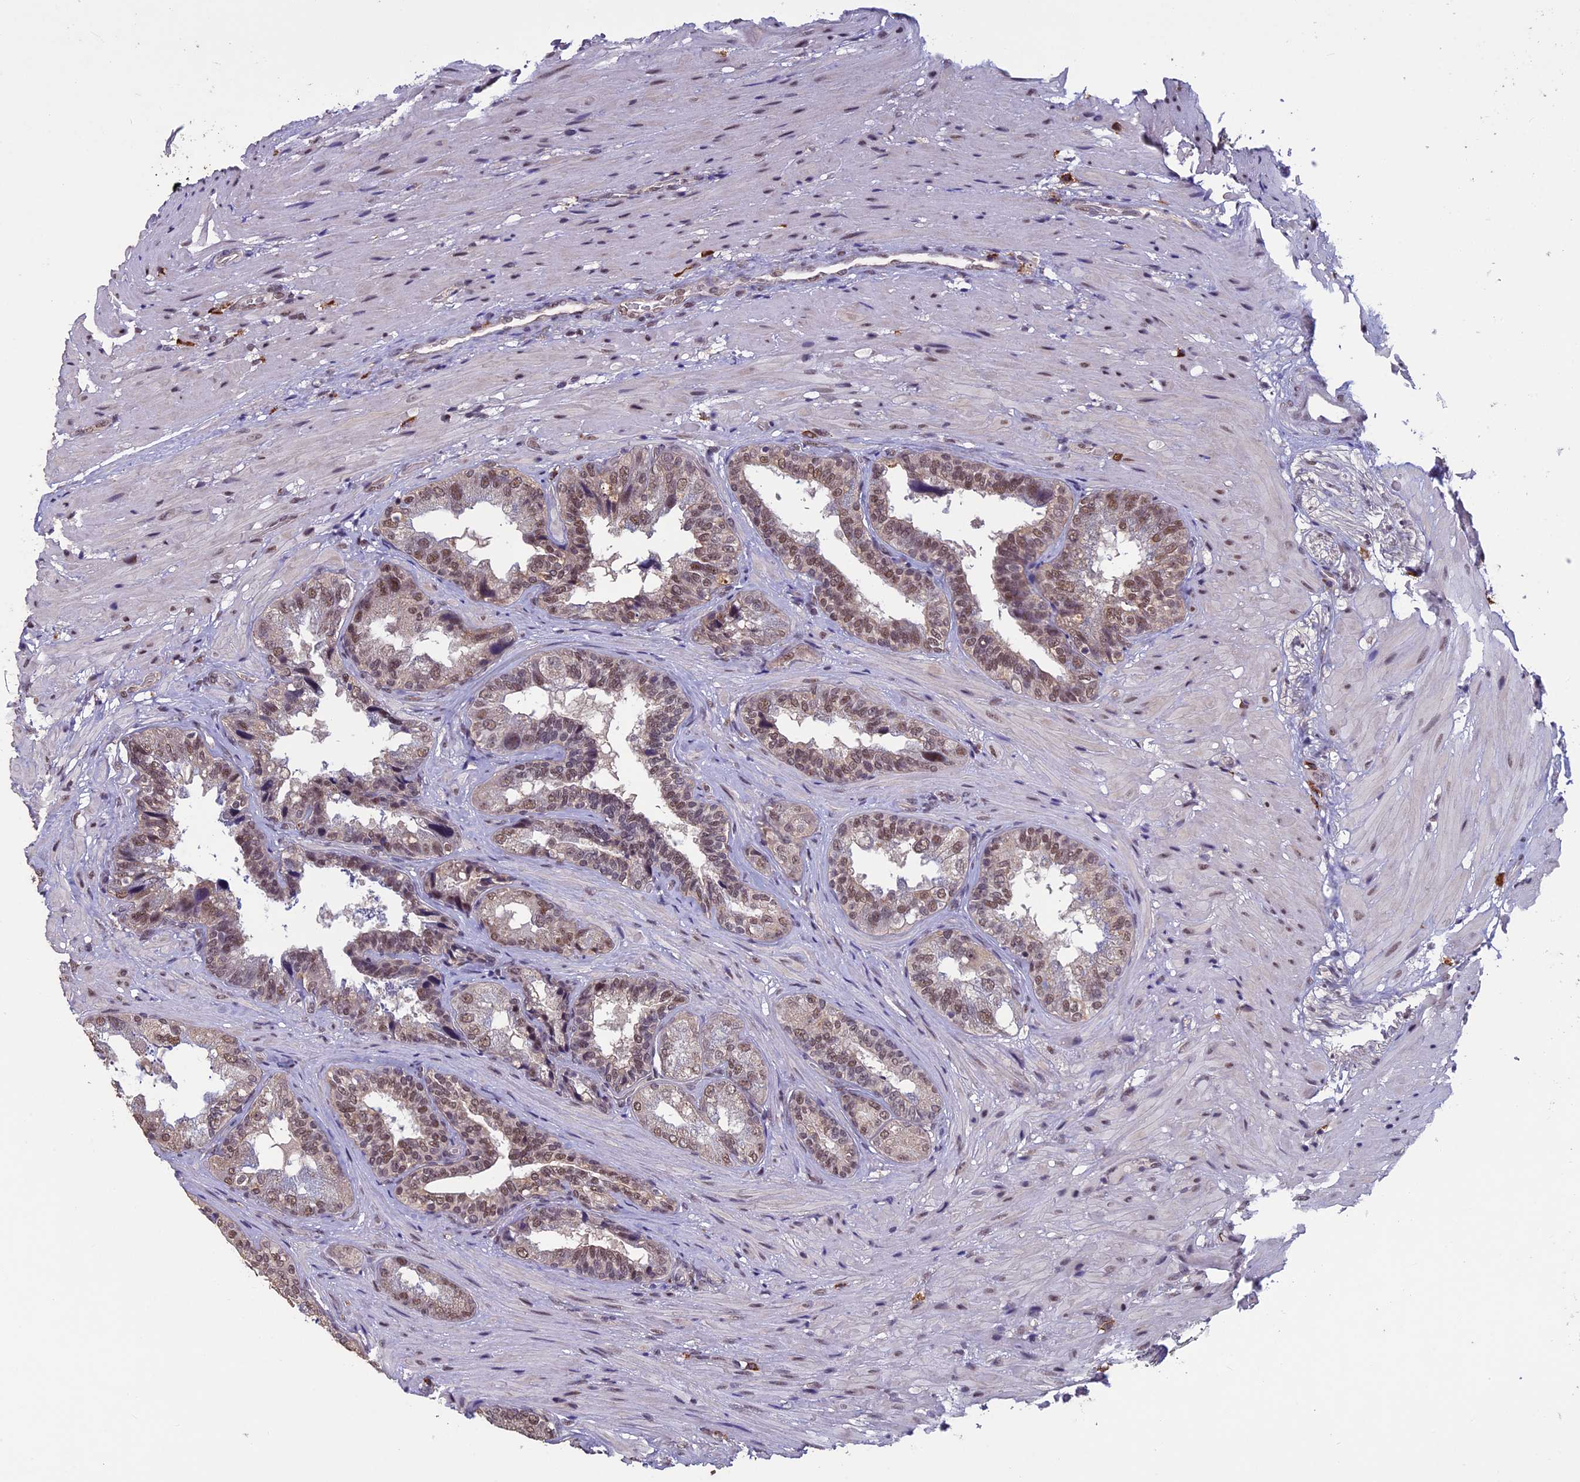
{"staining": {"intensity": "moderate", "quantity": ">75%", "location": "nuclear"}, "tissue": "seminal vesicle", "cell_type": "Glandular cells", "image_type": "normal", "snomed": [{"axis": "morphology", "description": "Normal tissue, NOS"}, {"axis": "topography", "description": "Seminal veicle"}, {"axis": "topography", "description": "Peripheral nerve tissue"}], "caption": "High-magnification brightfield microscopy of unremarkable seminal vesicle stained with DAB (brown) and counterstained with hematoxylin (blue). glandular cells exhibit moderate nuclear positivity is present in about>75% of cells.", "gene": "RNF40", "patient": {"sex": "male", "age": 63}}